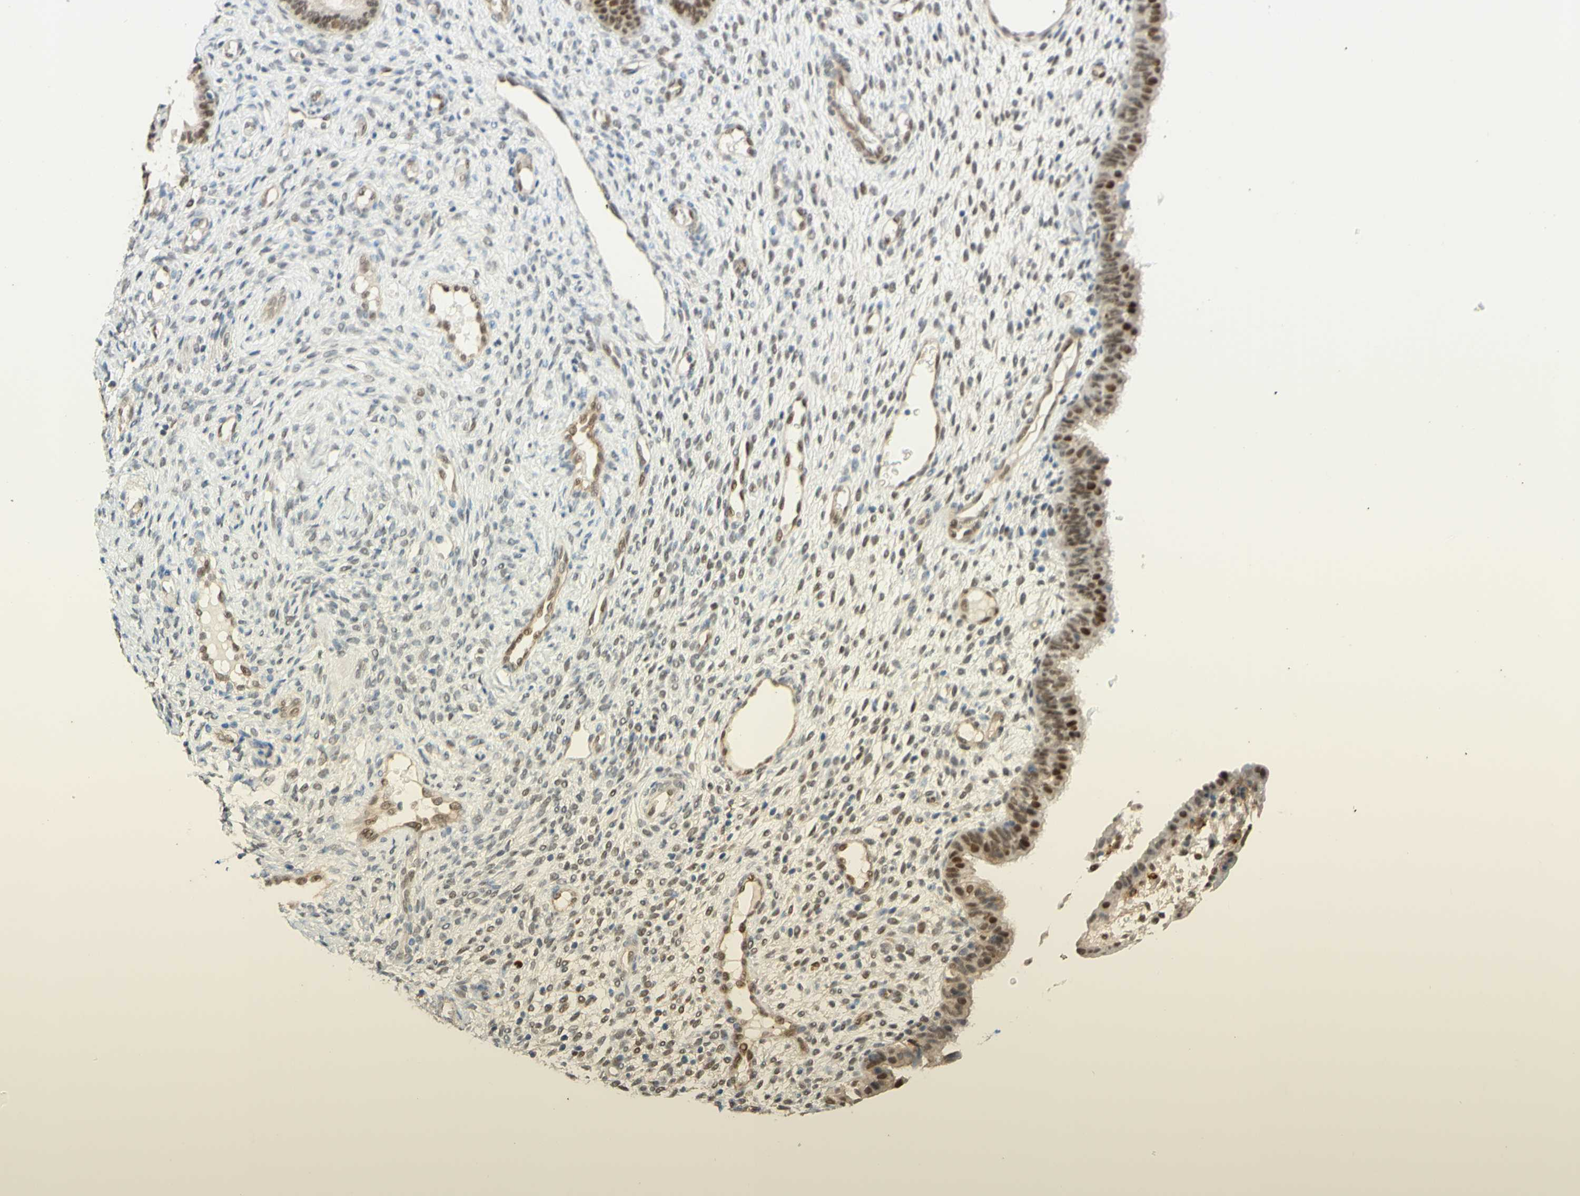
{"staining": {"intensity": "weak", "quantity": "<25%", "location": "nuclear"}, "tissue": "endometrium", "cell_type": "Cells in endometrial stroma", "image_type": "normal", "snomed": [{"axis": "morphology", "description": "Normal tissue, NOS"}, {"axis": "topography", "description": "Endometrium"}], "caption": "Histopathology image shows no protein staining in cells in endometrial stroma of unremarkable endometrium. The staining was performed using DAB to visualize the protein expression in brown, while the nuclei were stained in blue with hematoxylin (Magnification: 20x).", "gene": "POLB", "patient": {"sex": "female", "age": 61}}